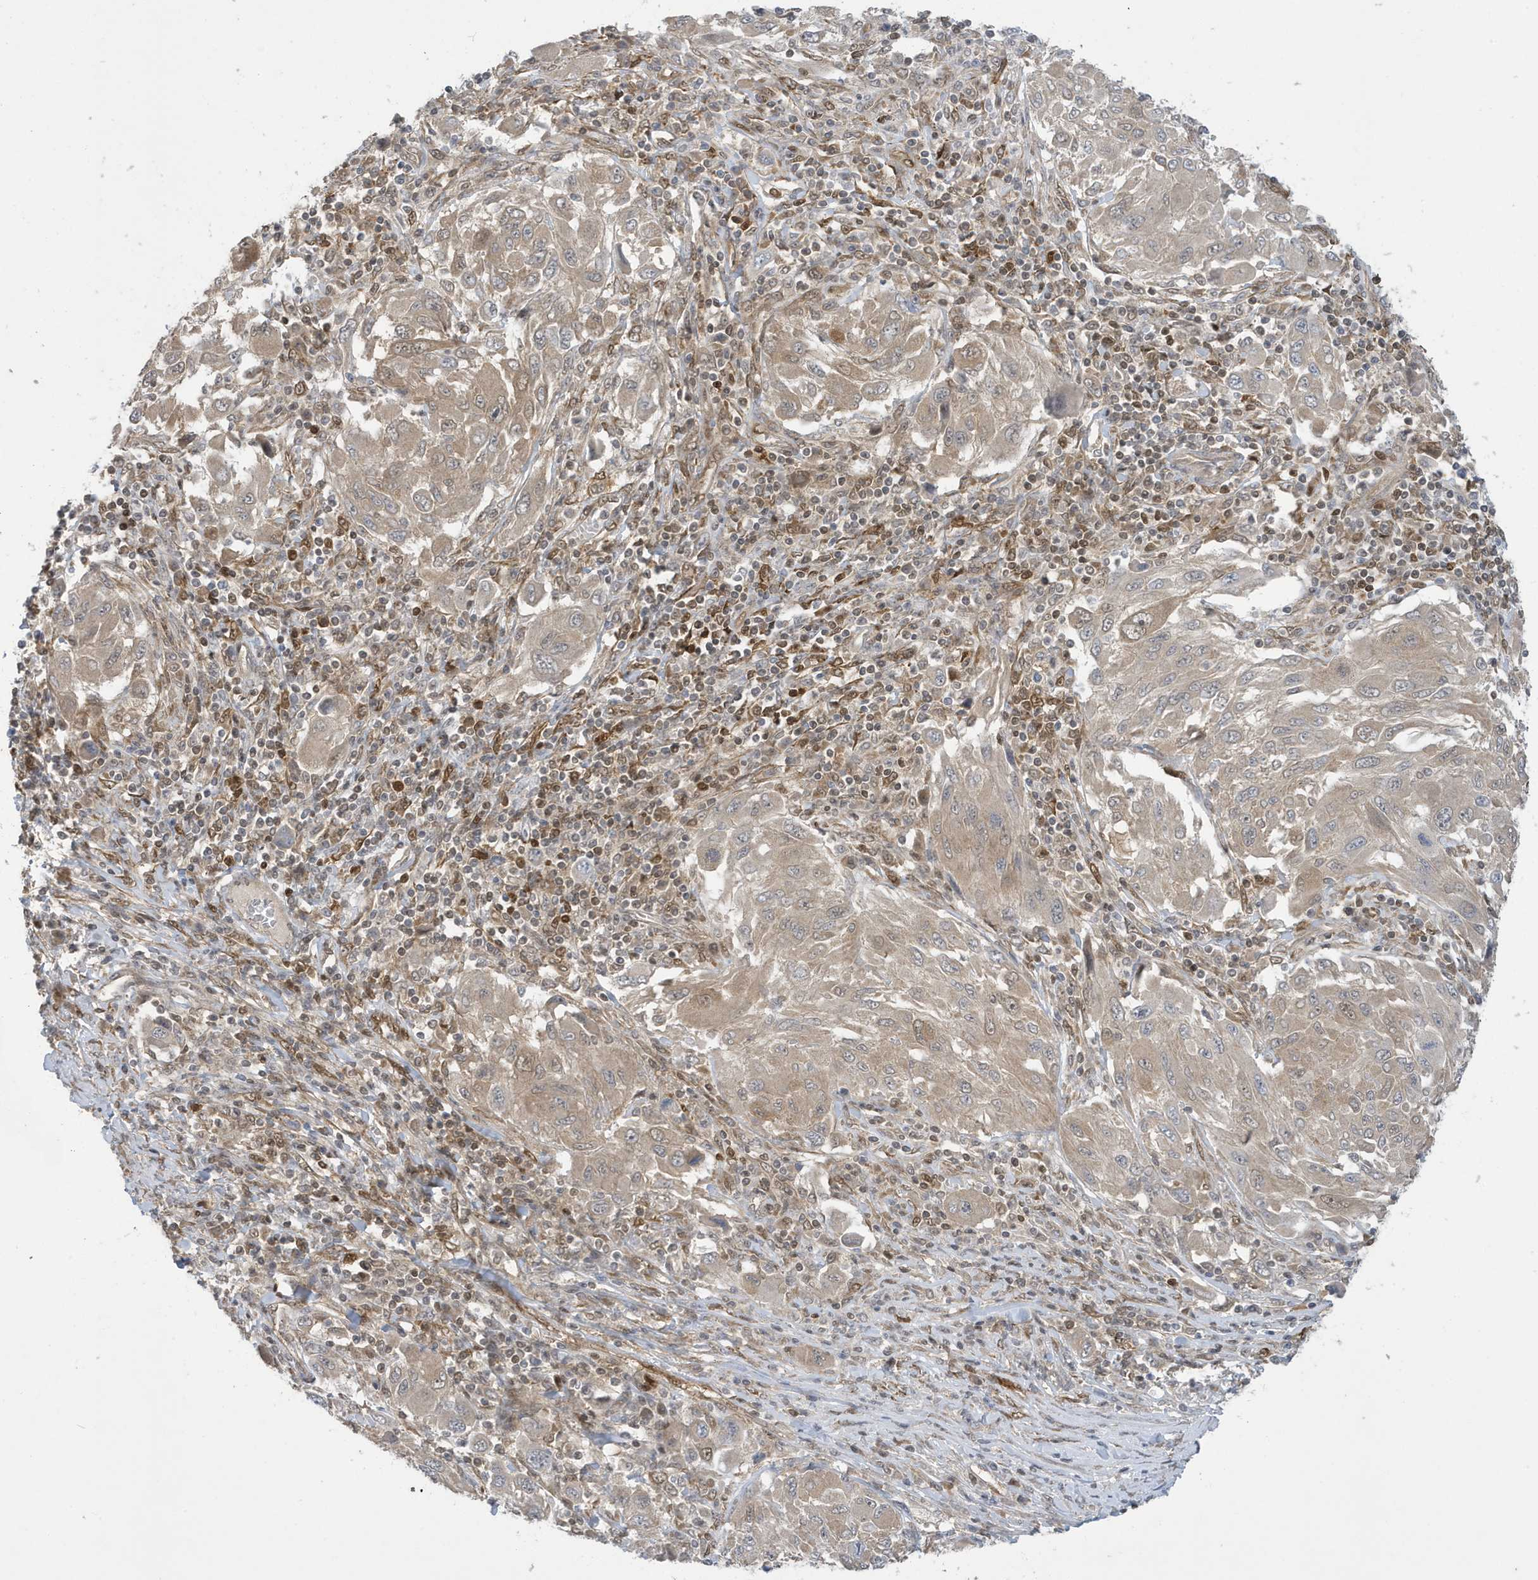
{"staining": {"intensity": "moderate", "quantity": ">75%", "location": "cytoplasmic/membranous,nuclear"}, "tissue": "melanoma", "cell_type": "Tumor cells", "image_type": "cancer", "snomed": [{"axis": "morphology", "description": "Malignant melanoma, NOS"}, {"axis": "topography", "description": "Skin"}], "caption": "Malignant melanoma was stained to show a protein in brown. There is medium levels of moderate cytoplasmic/membranous and nuclear staining in about >75% of tumor cells.", "gene": "NCOA7", "patient": {"sex": "female", "age": 91}}